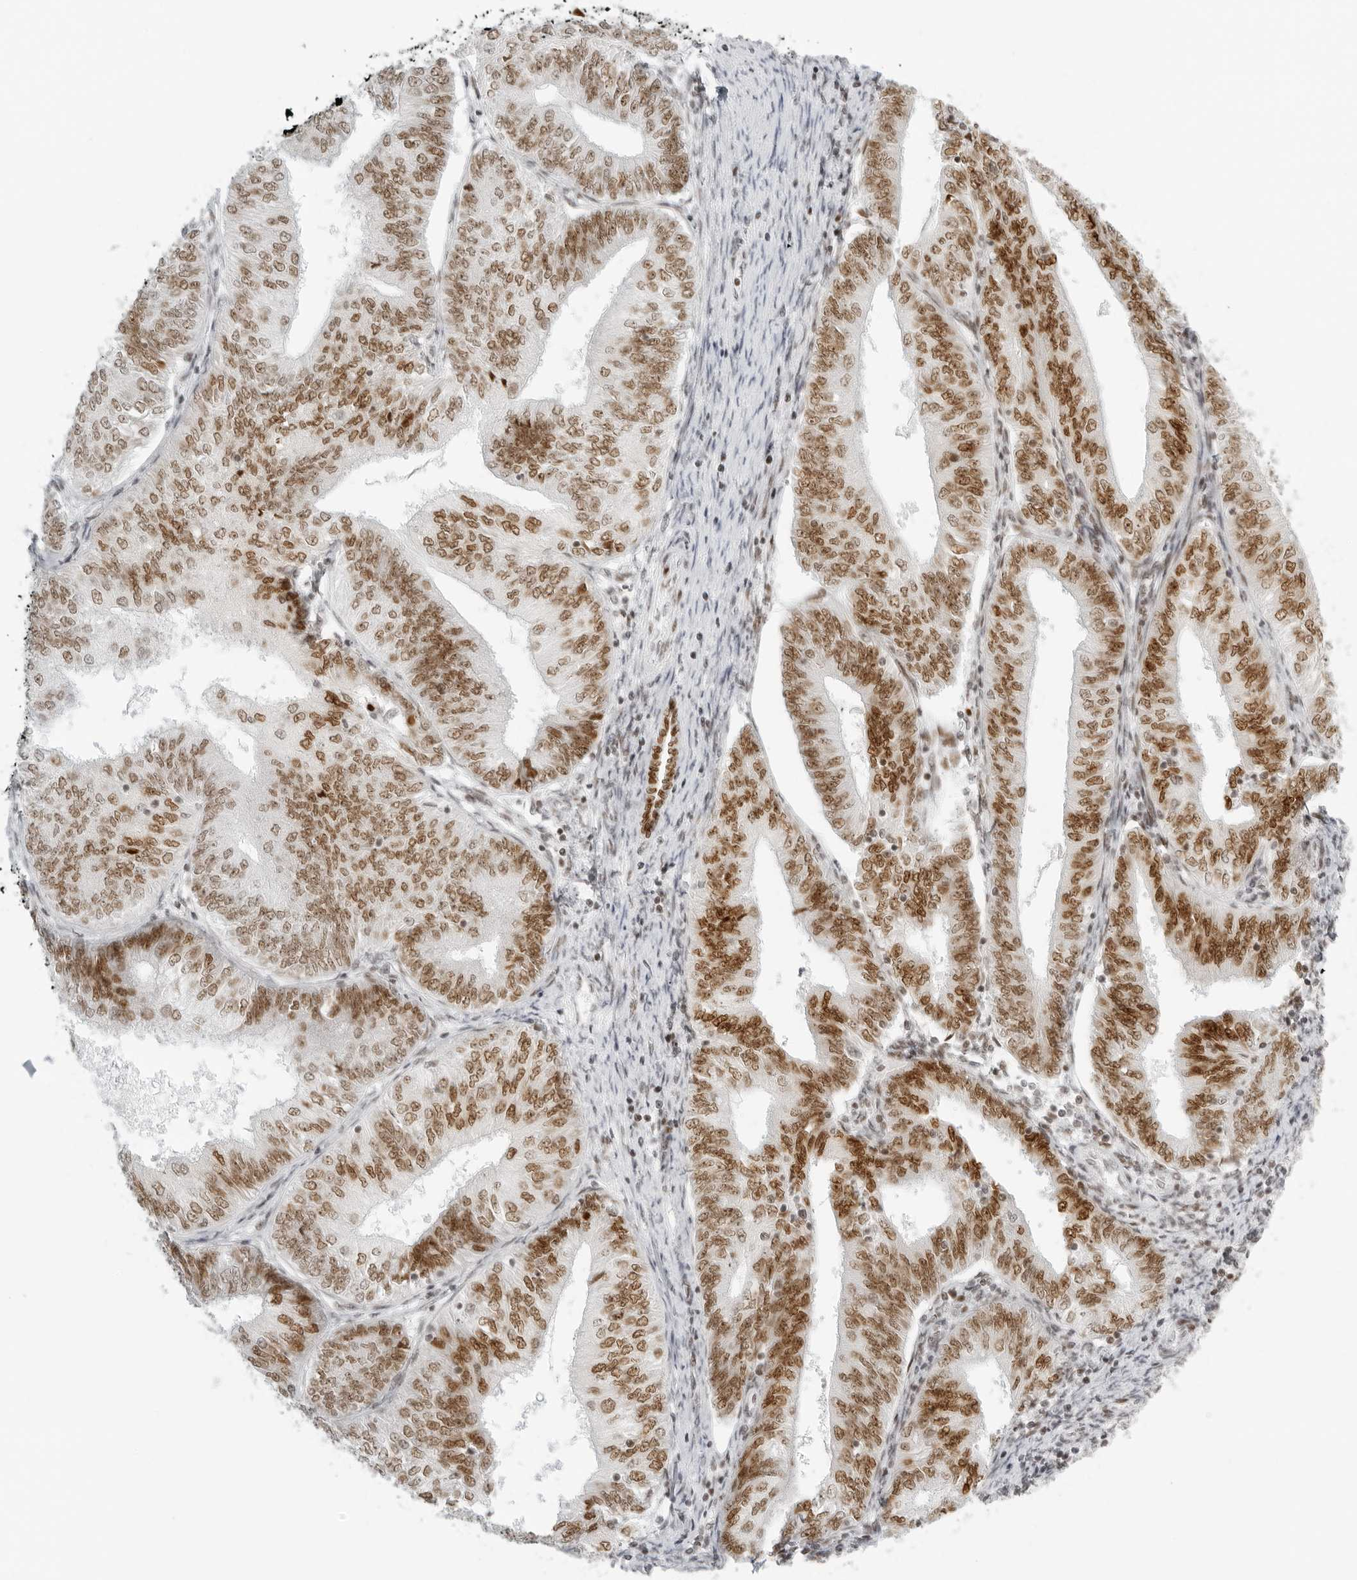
{"staining": {"intensity": "moderate", "quantity": ">75%", "location": "nuclear"}, "tissue": "endometrial cancer", "cell_type": "Tumor cells", "image_type": "cancer", "snomed": [{"axis": "morphology", "description": "Adenocarcinoma, NOS"}, {"axis": "topography", "description": "Endometrium"}], "caption": "Moderate nuclear protein positivity is identified in about >75% of tumor cells in endometrial cancer (adenocarcinoma).", "gene": "RCC1", "patient": {"sex": "female", "age": 58}}